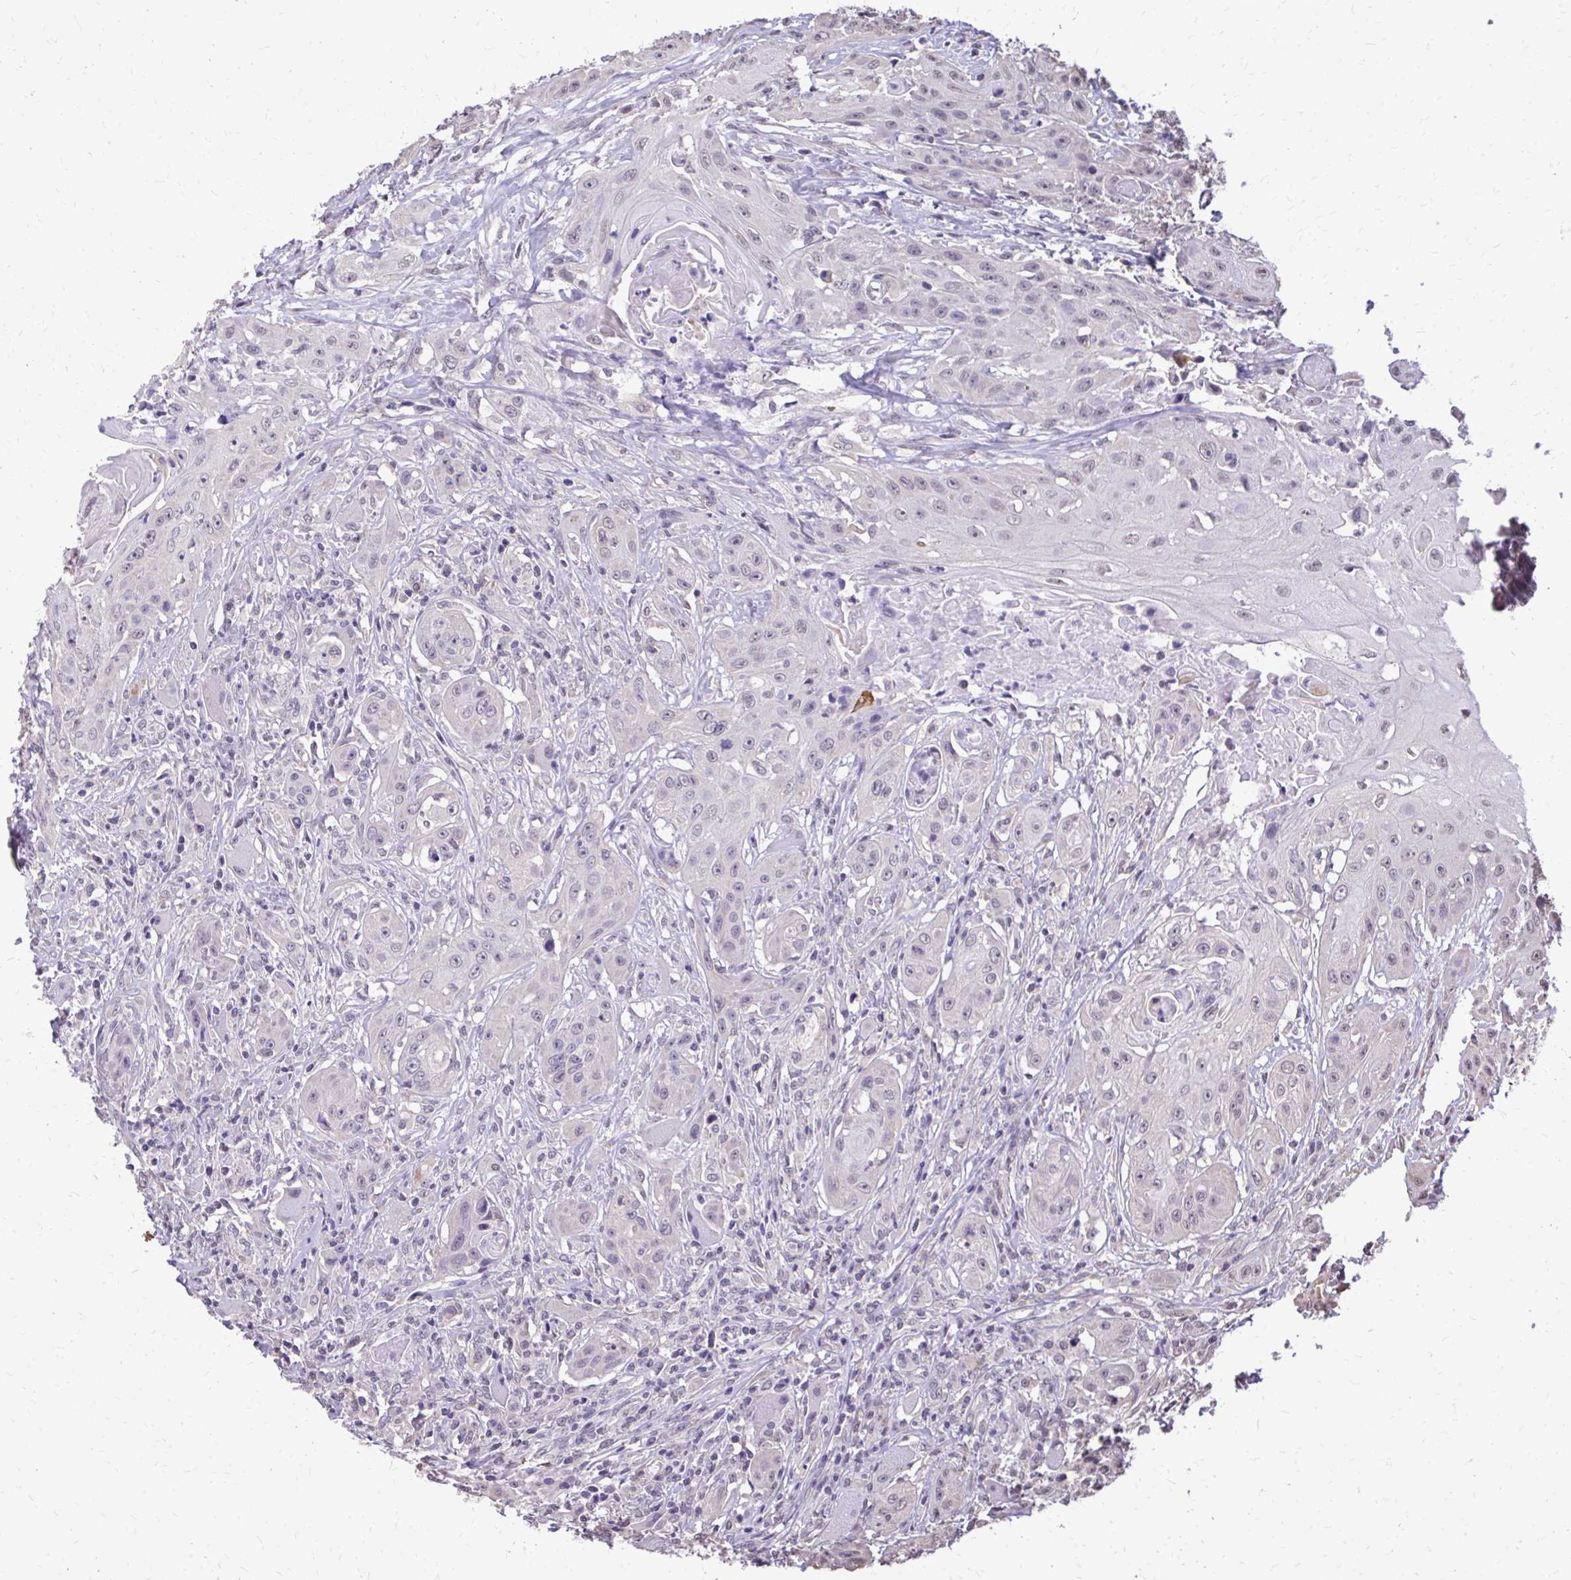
{"staining": {"intensity": "negative", "quantity": "none", "location": "none"}, "tissue": "head and neck cancer", "cell_type": "Tumor cells", "image_type": "cancer", "snomed": [{"axis": "morphology", "description": "Squamous cell carcinoma, NOS"}, {"axis": "topography", "description": "Oral tissue"}, {"axis": "topography", "description": "Head-Neck"}, {"axis": "topography", "description": "Neck, NOS"}], "caption": "Squamous cell carcinoma (head and neck) was stained to show a protein in brown. There is no significant staining in tumor cells.", "gene": "AKAP5", "patient": {"sex": "female", "age": 55}}